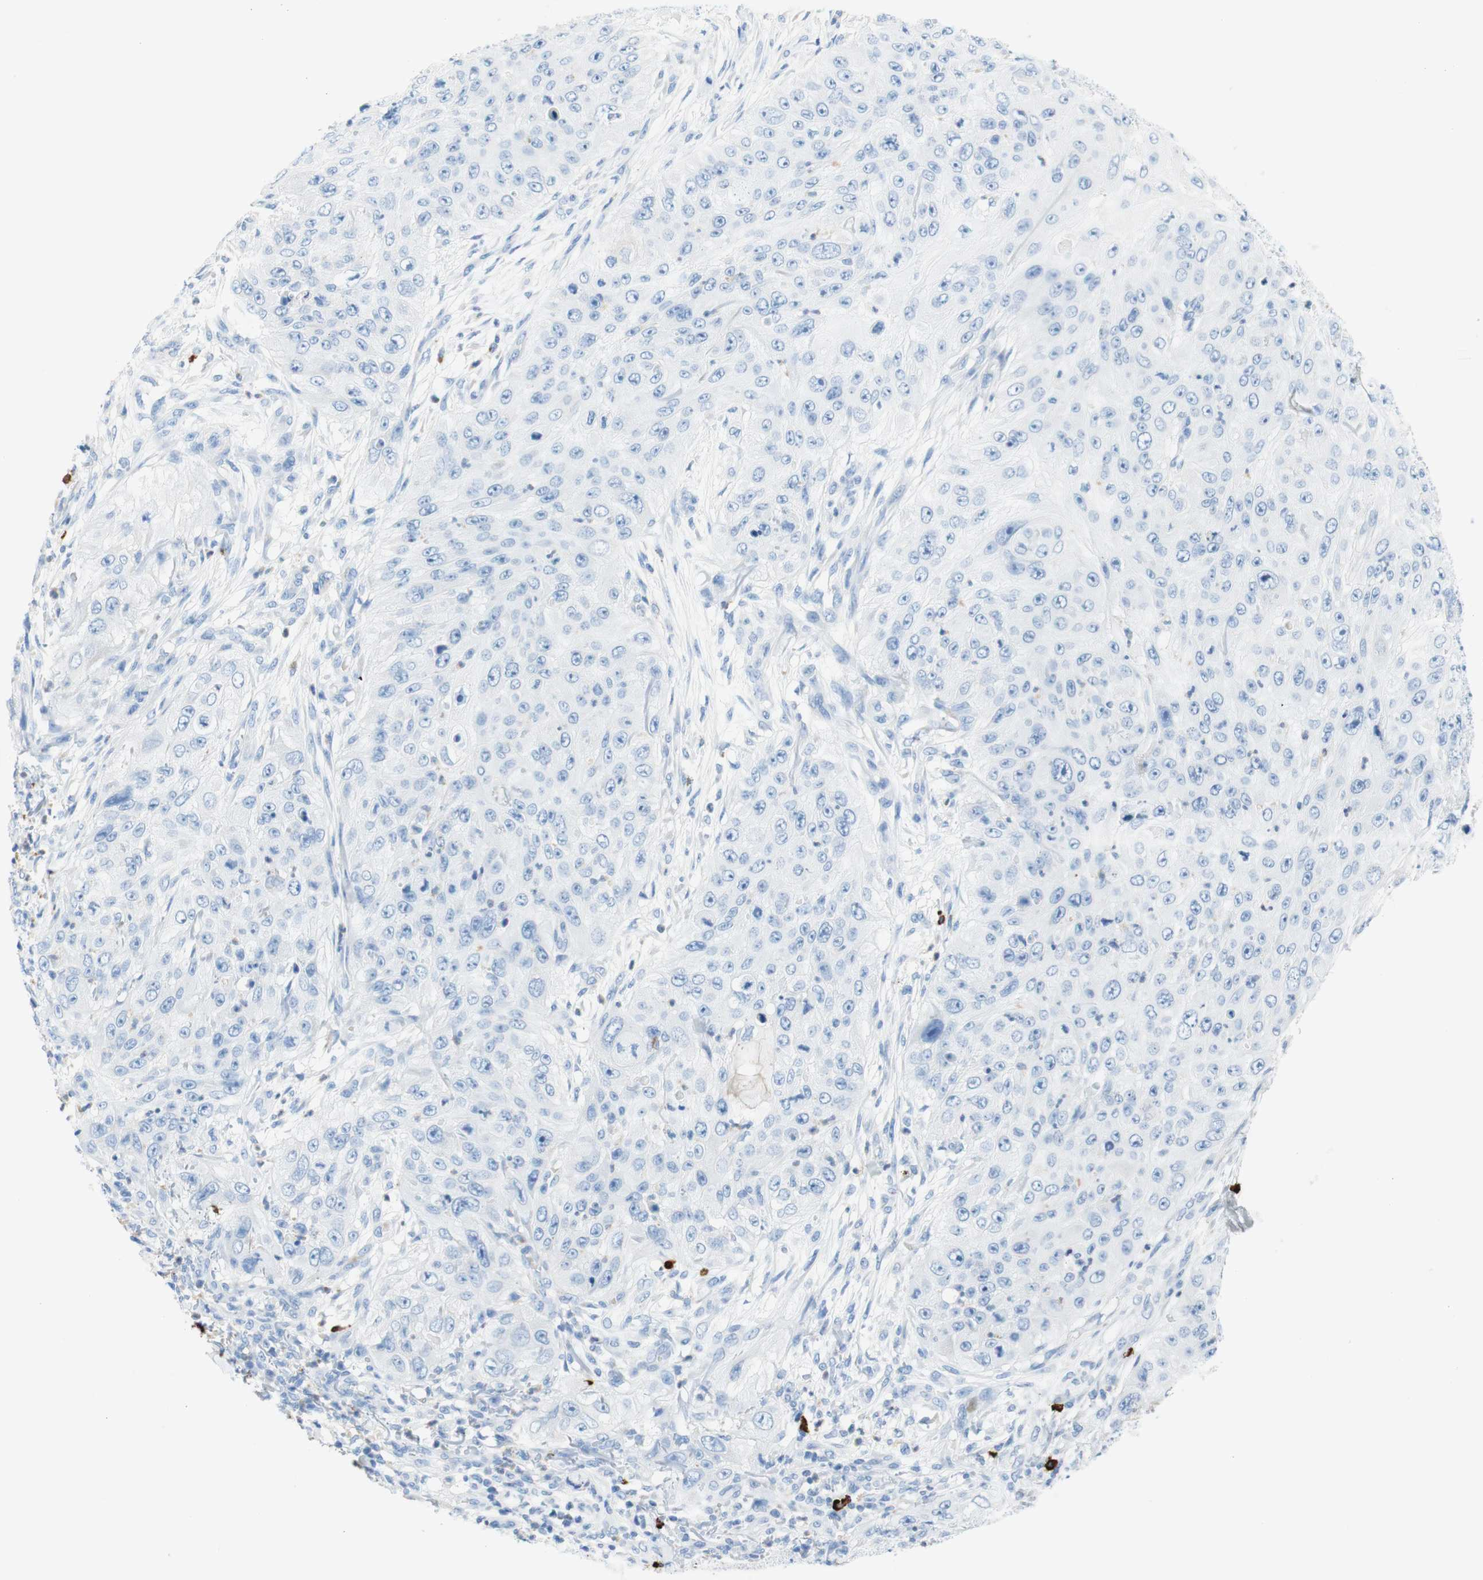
{"staining": {"intensity": "negative", "quantity": "none", "location": "none"}, "tissue": "skin cancer", "cell_type": "Tumor cells", "image_type": "cancer", "snomed": [{"axis": "morphology", "description": "Squamous cell carcinoma, NOS"}, {"axis": "topography", "description": "Skin"}], "caption": "Immunohistochemistry (IHC) micrograph of neoplastic tissue: skin squamous cell carcinoma stained with DAB reveals no significant protein expression in tumor cells.", "gene": "CEACAM1", "patient": {"sex": "female", "age": 80}}